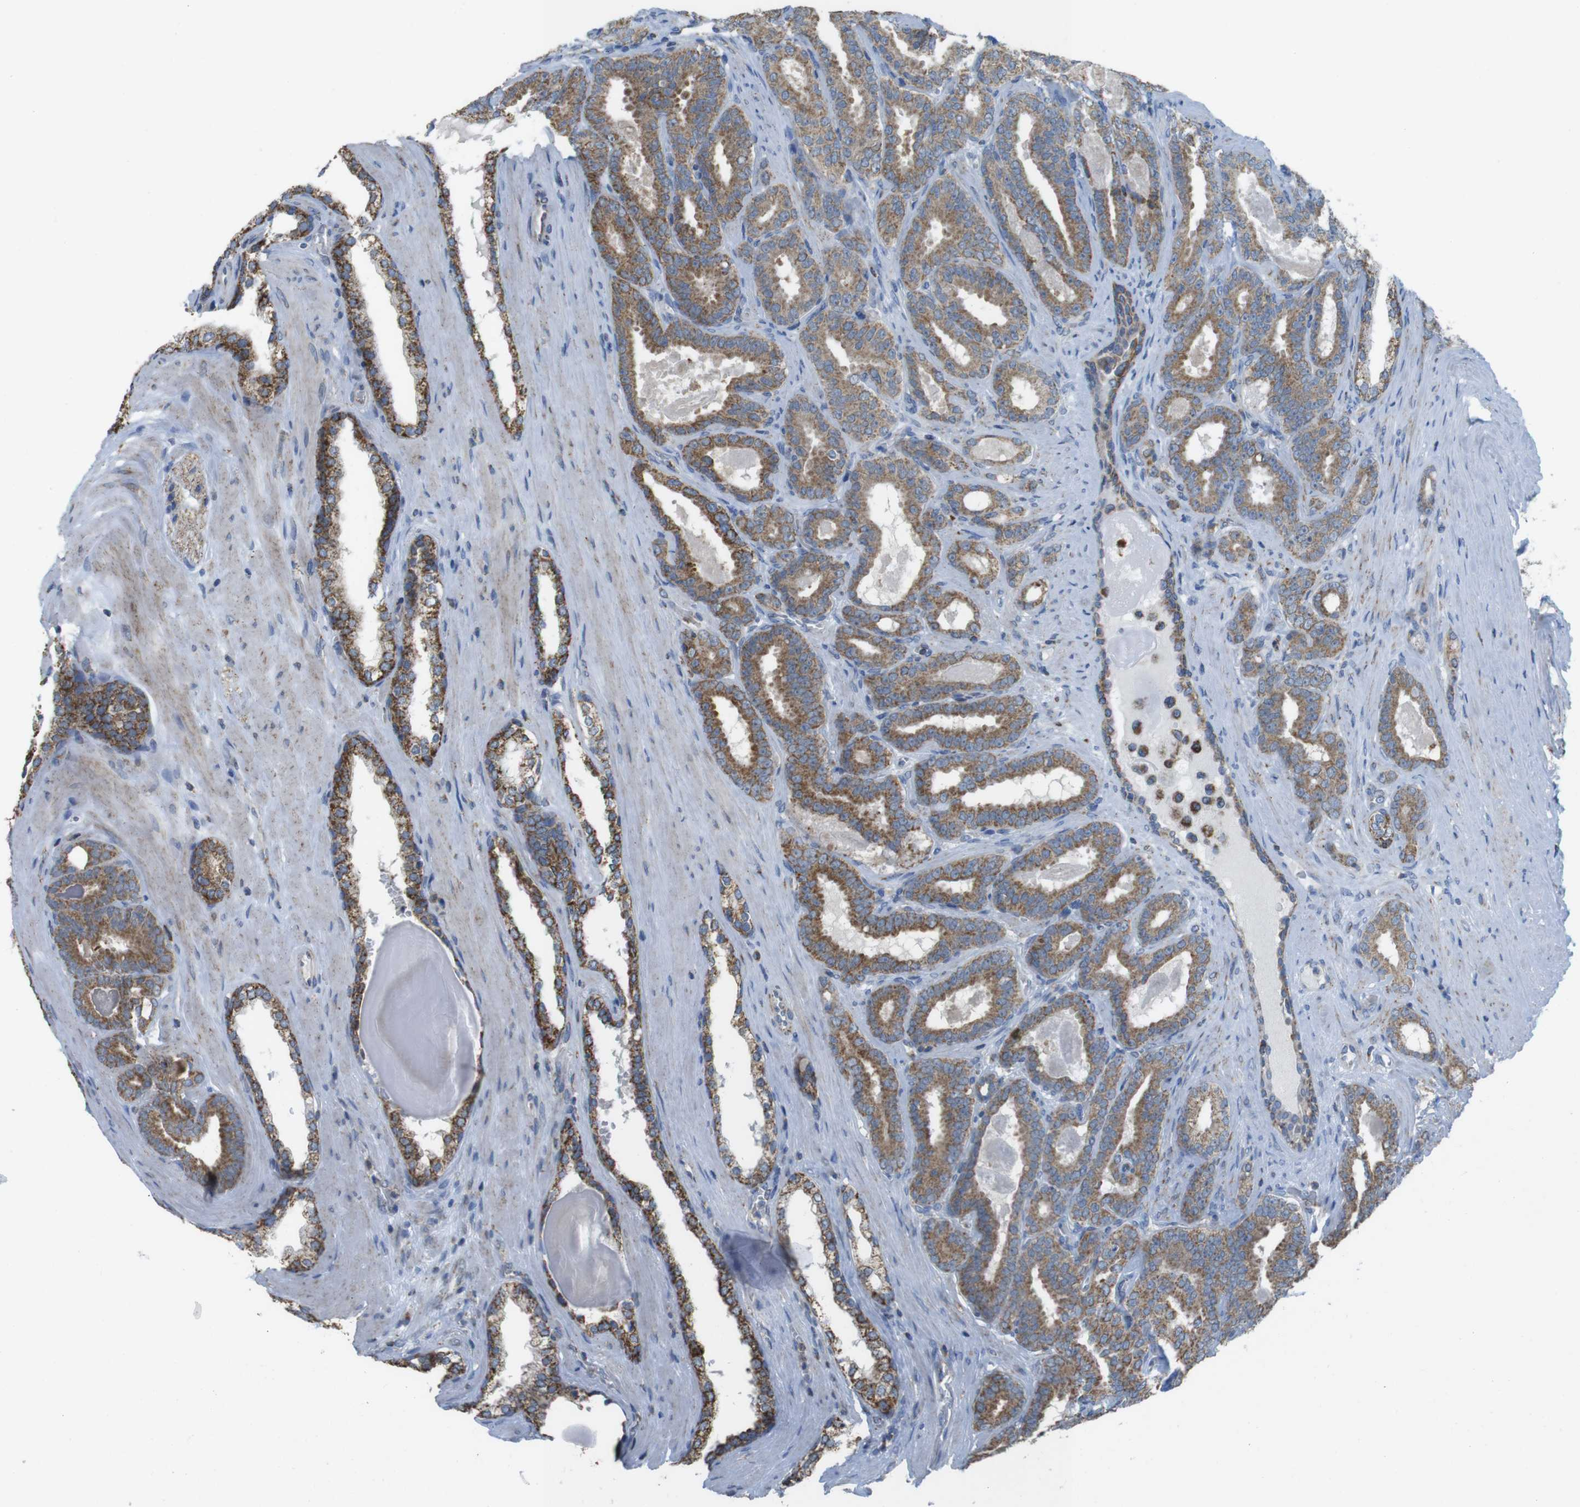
{"staining": {"intensity": "moderate", "quantity": ">75%", "location": "cytoplasmic/membranous"}, "tissue": "prostate cancer", "cell_type": "Tumor cells", "image_type": "cancer", "snomed": [{"axis": "morphology", "description": "Adenocarcinoma, High grade"}, {"axis": "topography", "description": "Prostate"}], "caption": "This micrograph shows IHC staining of prostate cancer, with medium moderate cytoplasmic/membranous expression in approximately >75% of tumor cells.", "gene": "GRIK2", "patient": {"sex": "male", "age": 60}}